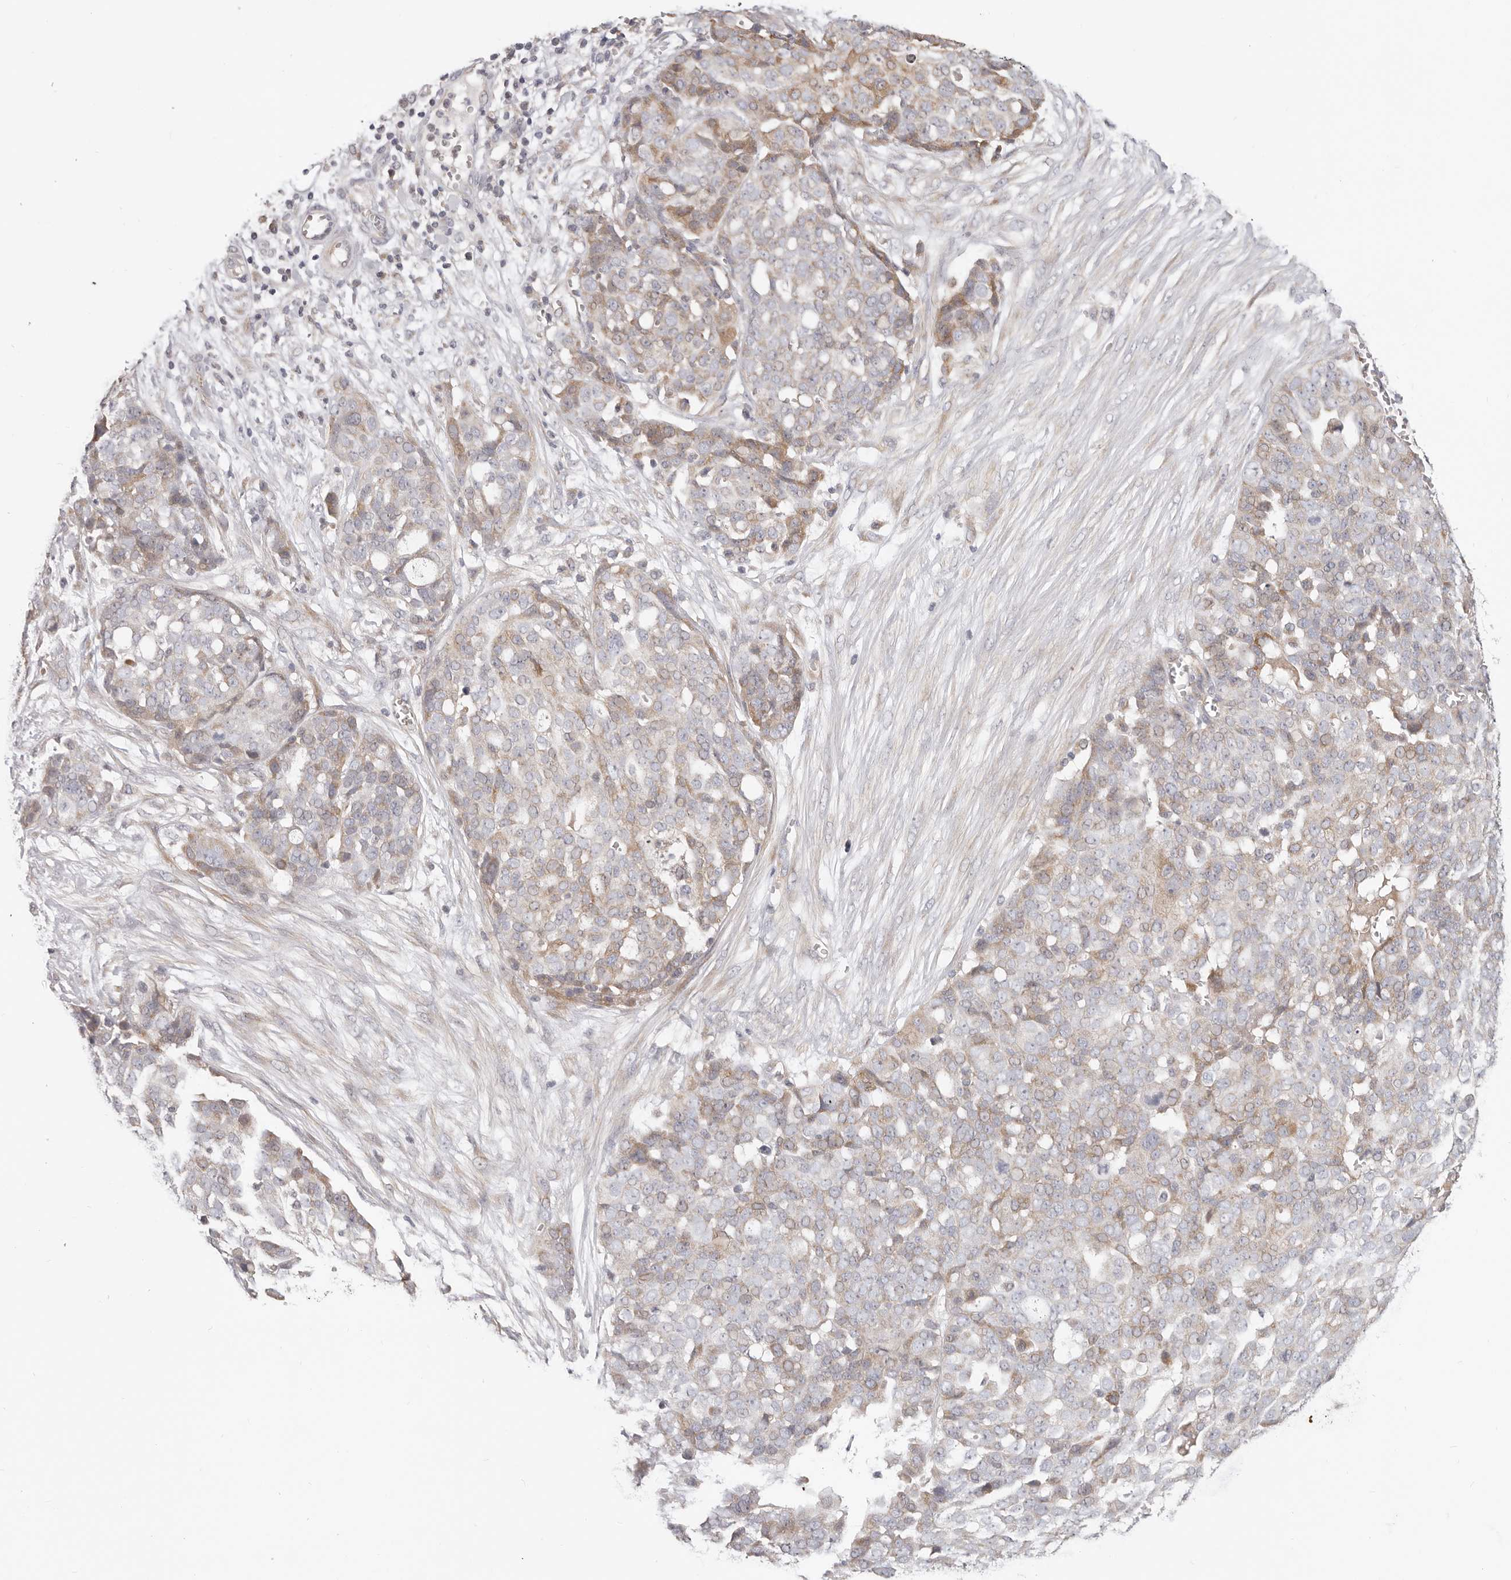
{"staining": {"intensity": "moderate", "quantity": "<25%", "location": "cytoplasmic/membranous"}, "tissue": "ovarian cancer", "cell_type": "Tumor cells", "image_type": "cancer", "snomed": [{"axis": "morphology", "description": "Cystadenocarcinoma, serous, NOS"}, {"axis": "topography", "description": "Soft tissue"}, {"axis": "topography", "description": "Ovary"}], "caption": "A brown stain shows moderate cytoplasmic/membranous positivity of a protein in serous cystadenocarcinoma (ovarian) tumor cells. Nuclei are stained in blue.", "gene": "TFB2M", "patient": {"sex": "female", "age": 57}}